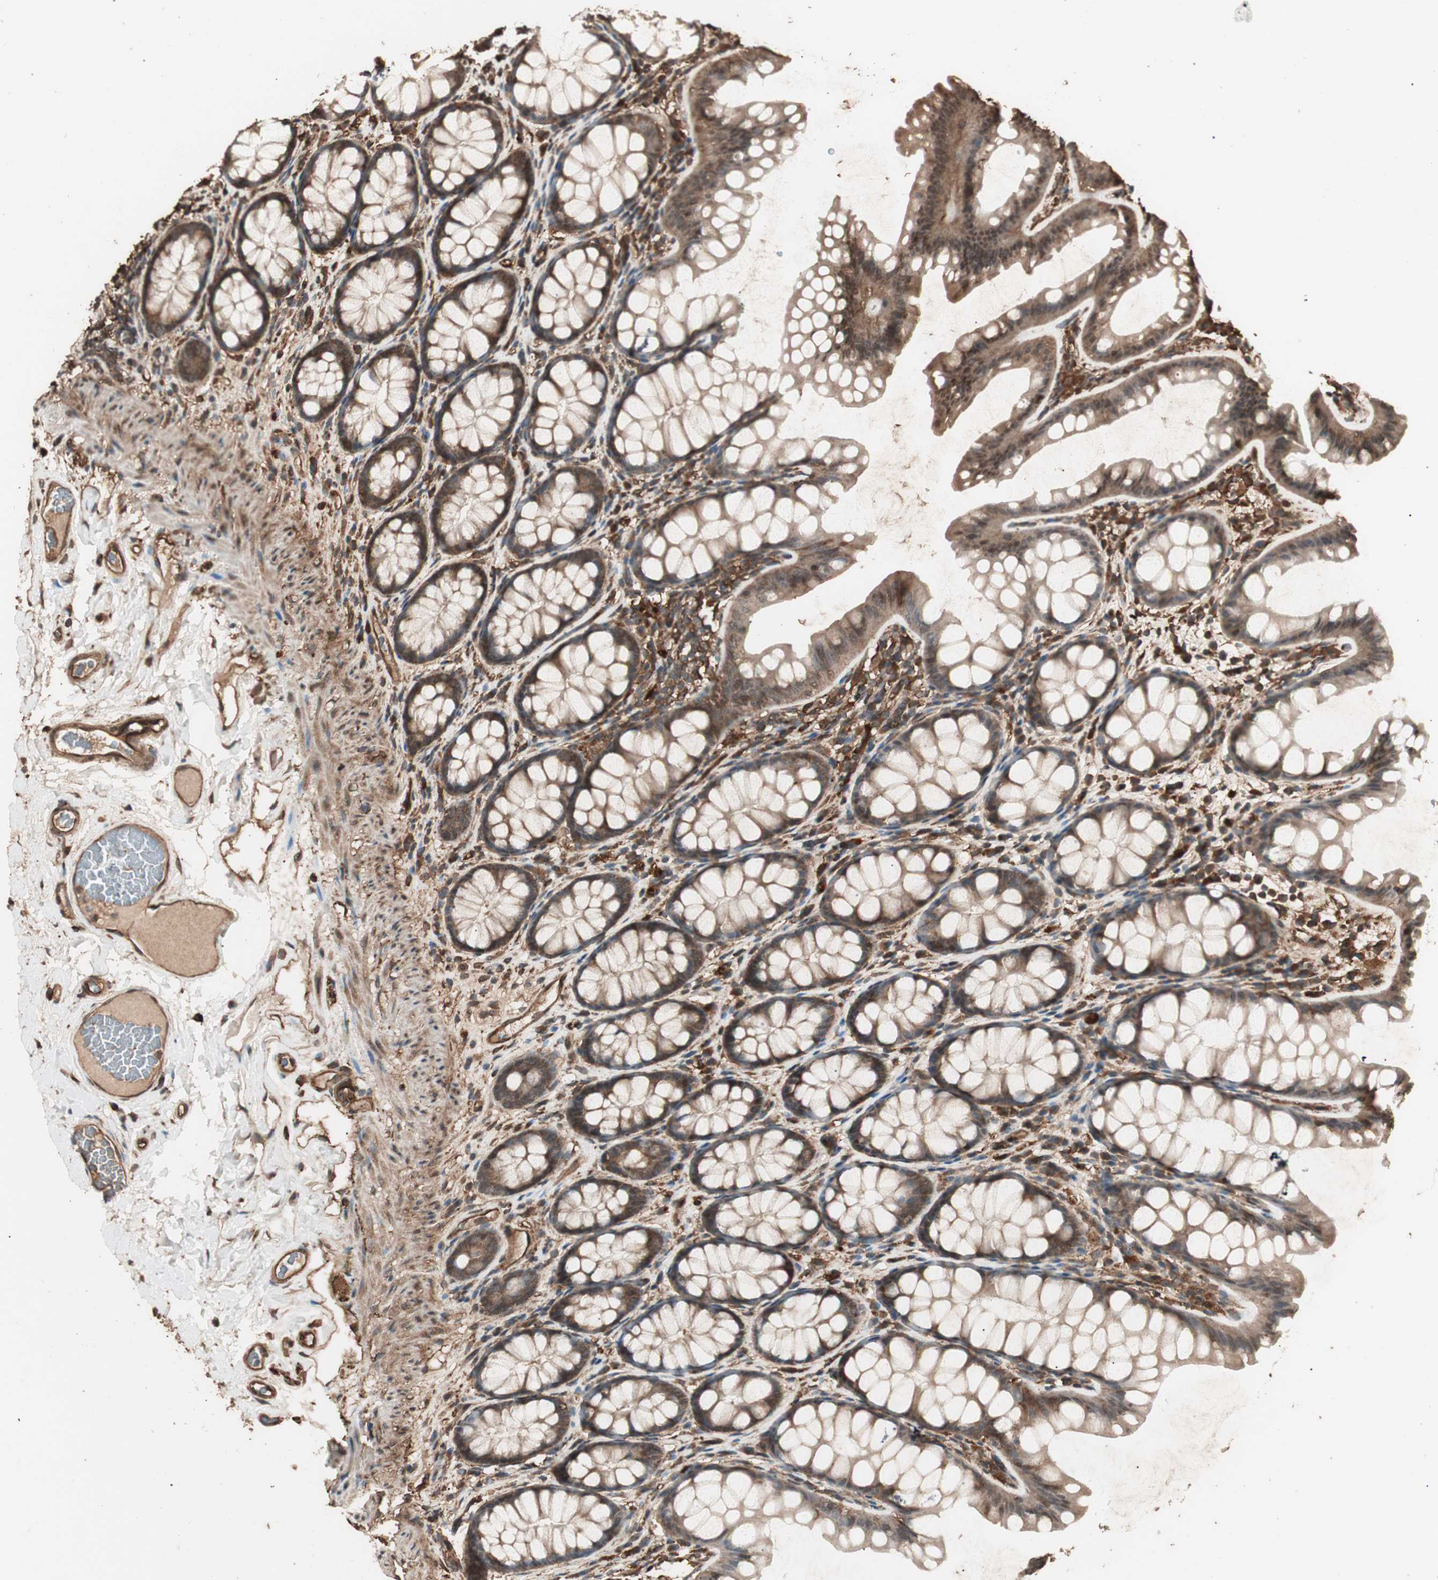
{"staining": {"intensity": "moderate", "quantity": ">75%", "location": "cytoplasmic/membranous"}, "tissue": "colon", "cell_type": "Endothelial cells", "image_type": "normal", "snomed": [{"axis": "morphology", "description": "Normal tissue, NOS"}, {"axis": "topography", "description": "Colon"}], "caption": "Immunohistochemical staining of unremarkable human colon demonstrates medium levels of moderate cytoplasmic/membranous staining in about >75% of endothelial cells.", "gene": "CCN4", "patient": {"sex": "female", "age": 55}}